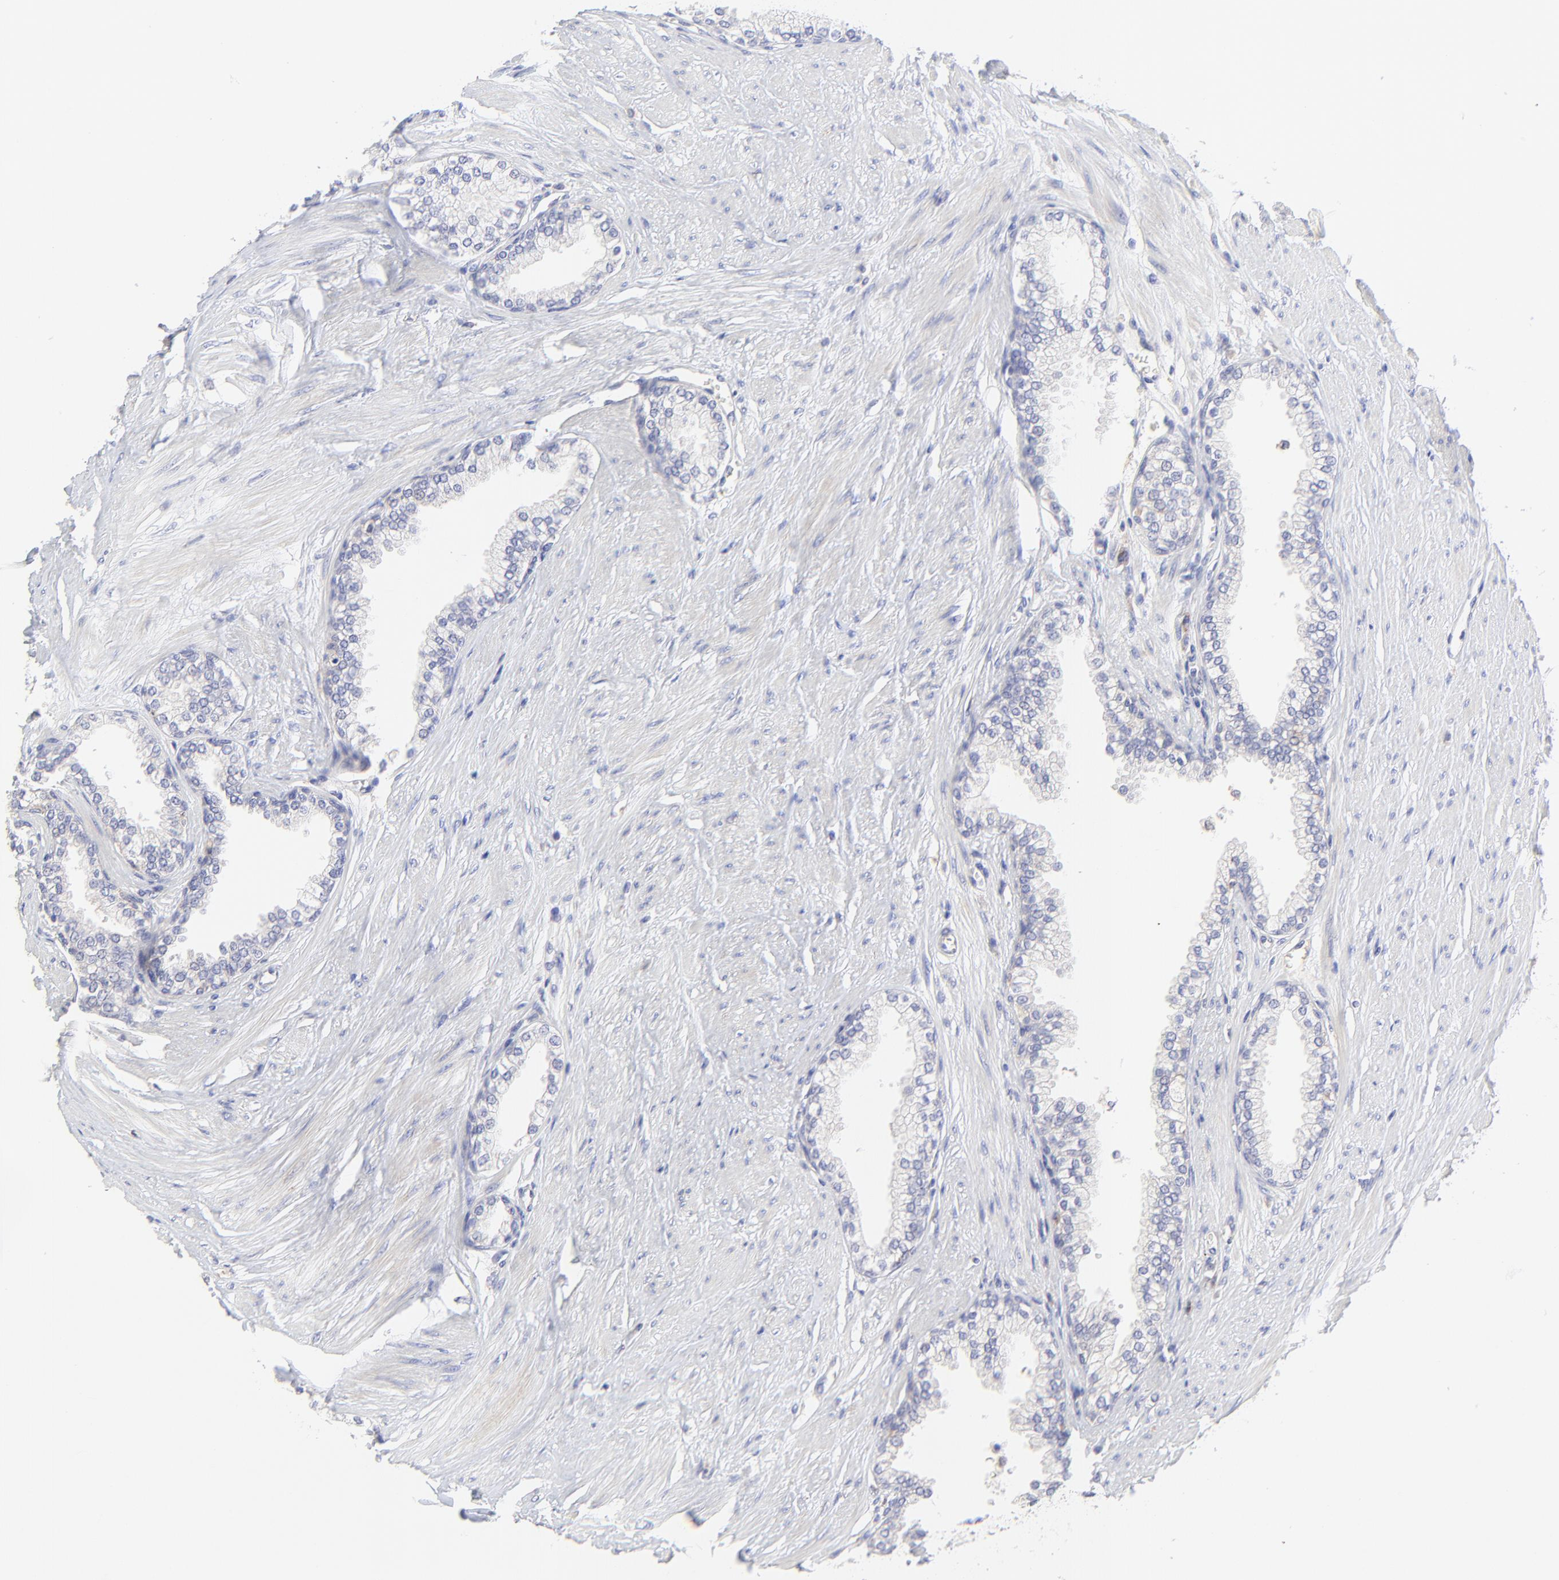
{"staining": {"intensity": "negative", "quantity": "none", "location": "none"}, "tissue": "prostate", "cell_type": "Glandular cells", "image_type": "normal", "snomed": [{"axis": "morphology", "description": "Normal tissue, NOS"}, {"axis": "topography", "description": "Prostate"}], "caption": "Human prostate stained for a protein using immunohistochemistry (IHC) reveals no staining in glandular cells.", "gene": "LHFPL1", "patient": {"sex": "male", "age": 64}}